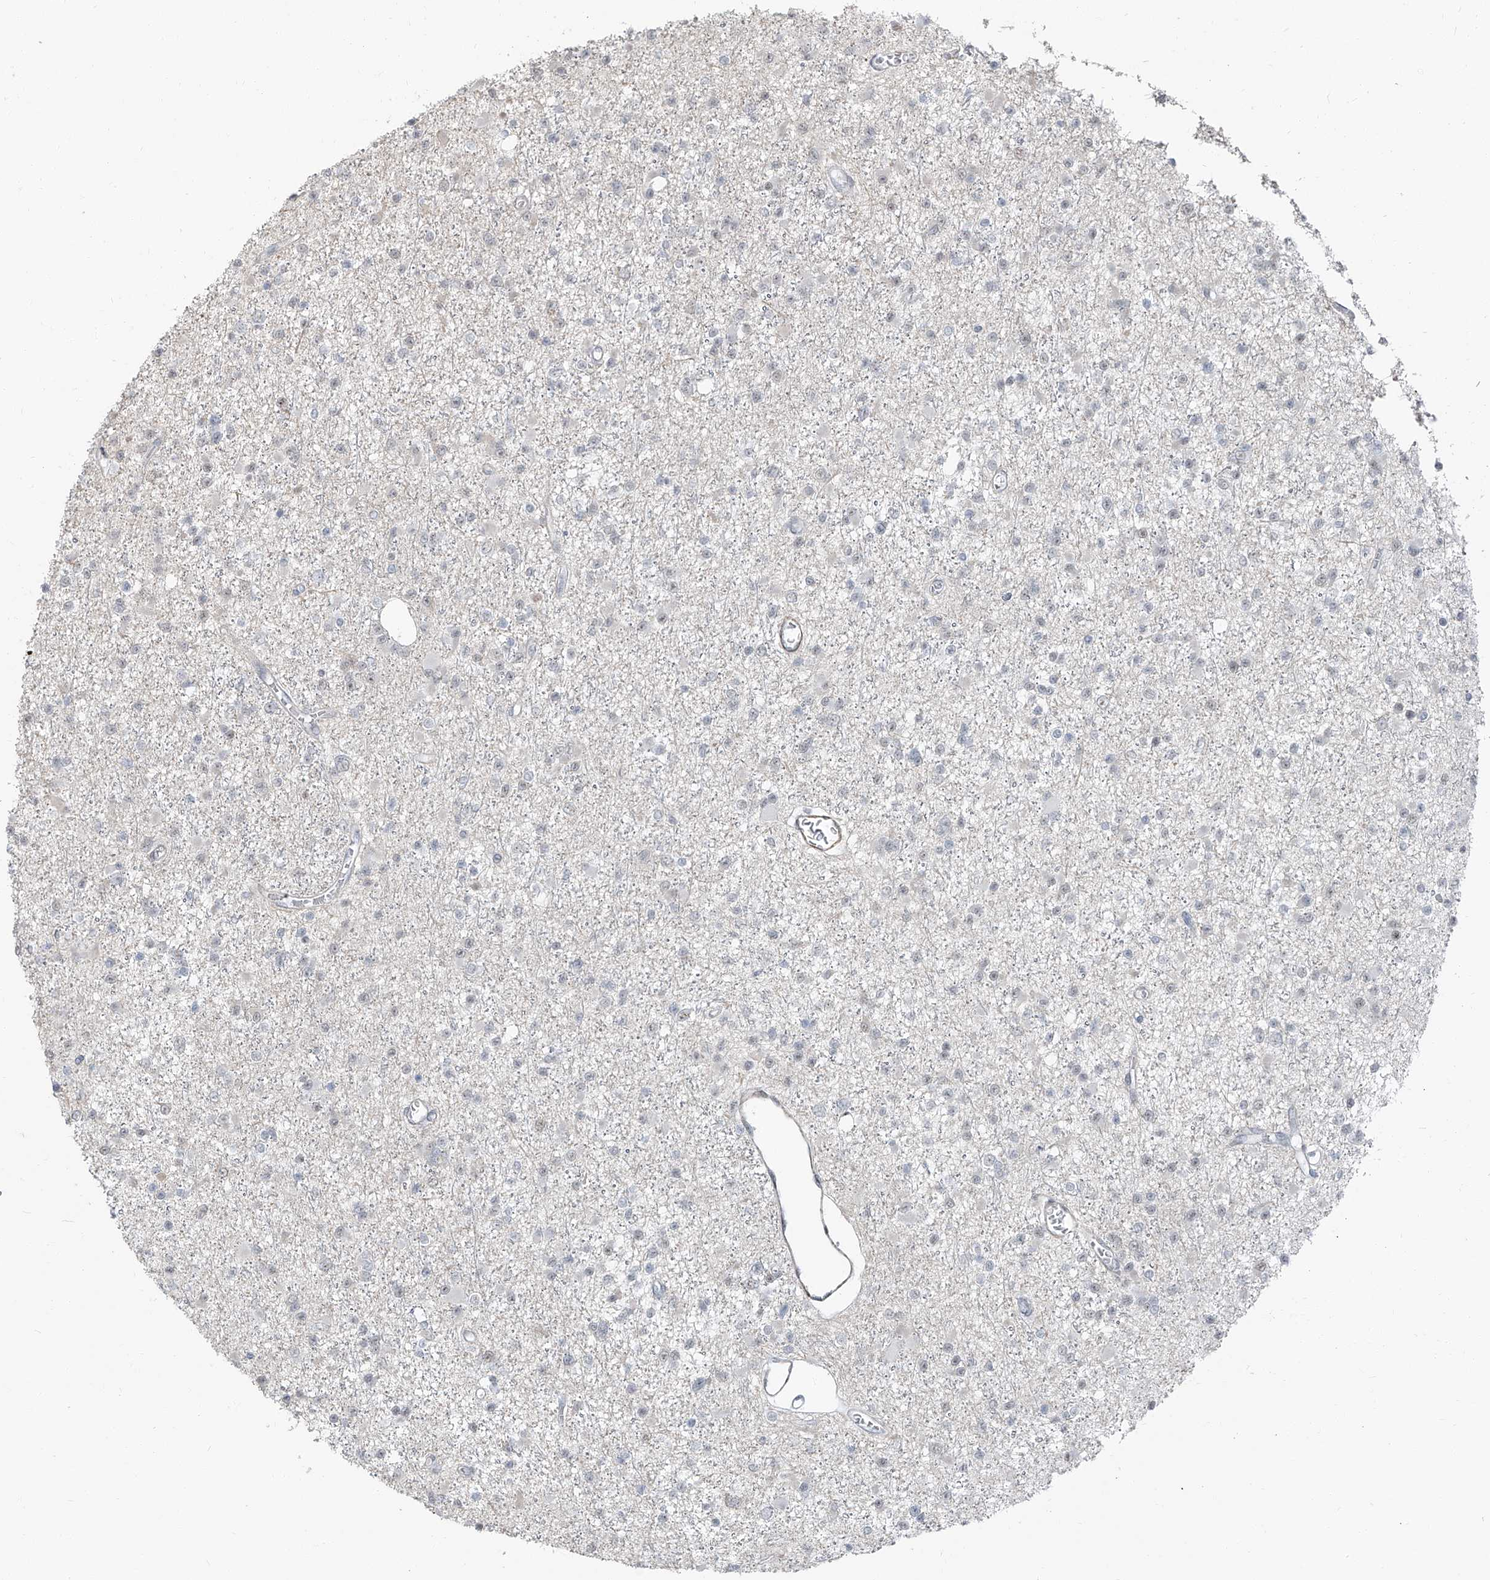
{"staining": {"intensity": "negative", "quantity": "none", "location": "none"}, "tissue": "glioma", "cell_type": "Tumor cells", "image_type": "cancer", "snomed": [{"axis": "morphology", "description": "Glioma, malignant, Low grade"}, {"axis": "topography", "description": "Brain"}], "caption": "Immunohistochemical staining of human glioma exhibits no significant staining in tumor cells. (Immunohistochemistry (ihc), brightfield microscopy, high magnification).", "gene": "TXLNB", "patient": {"sex": "female", "age": 22}}